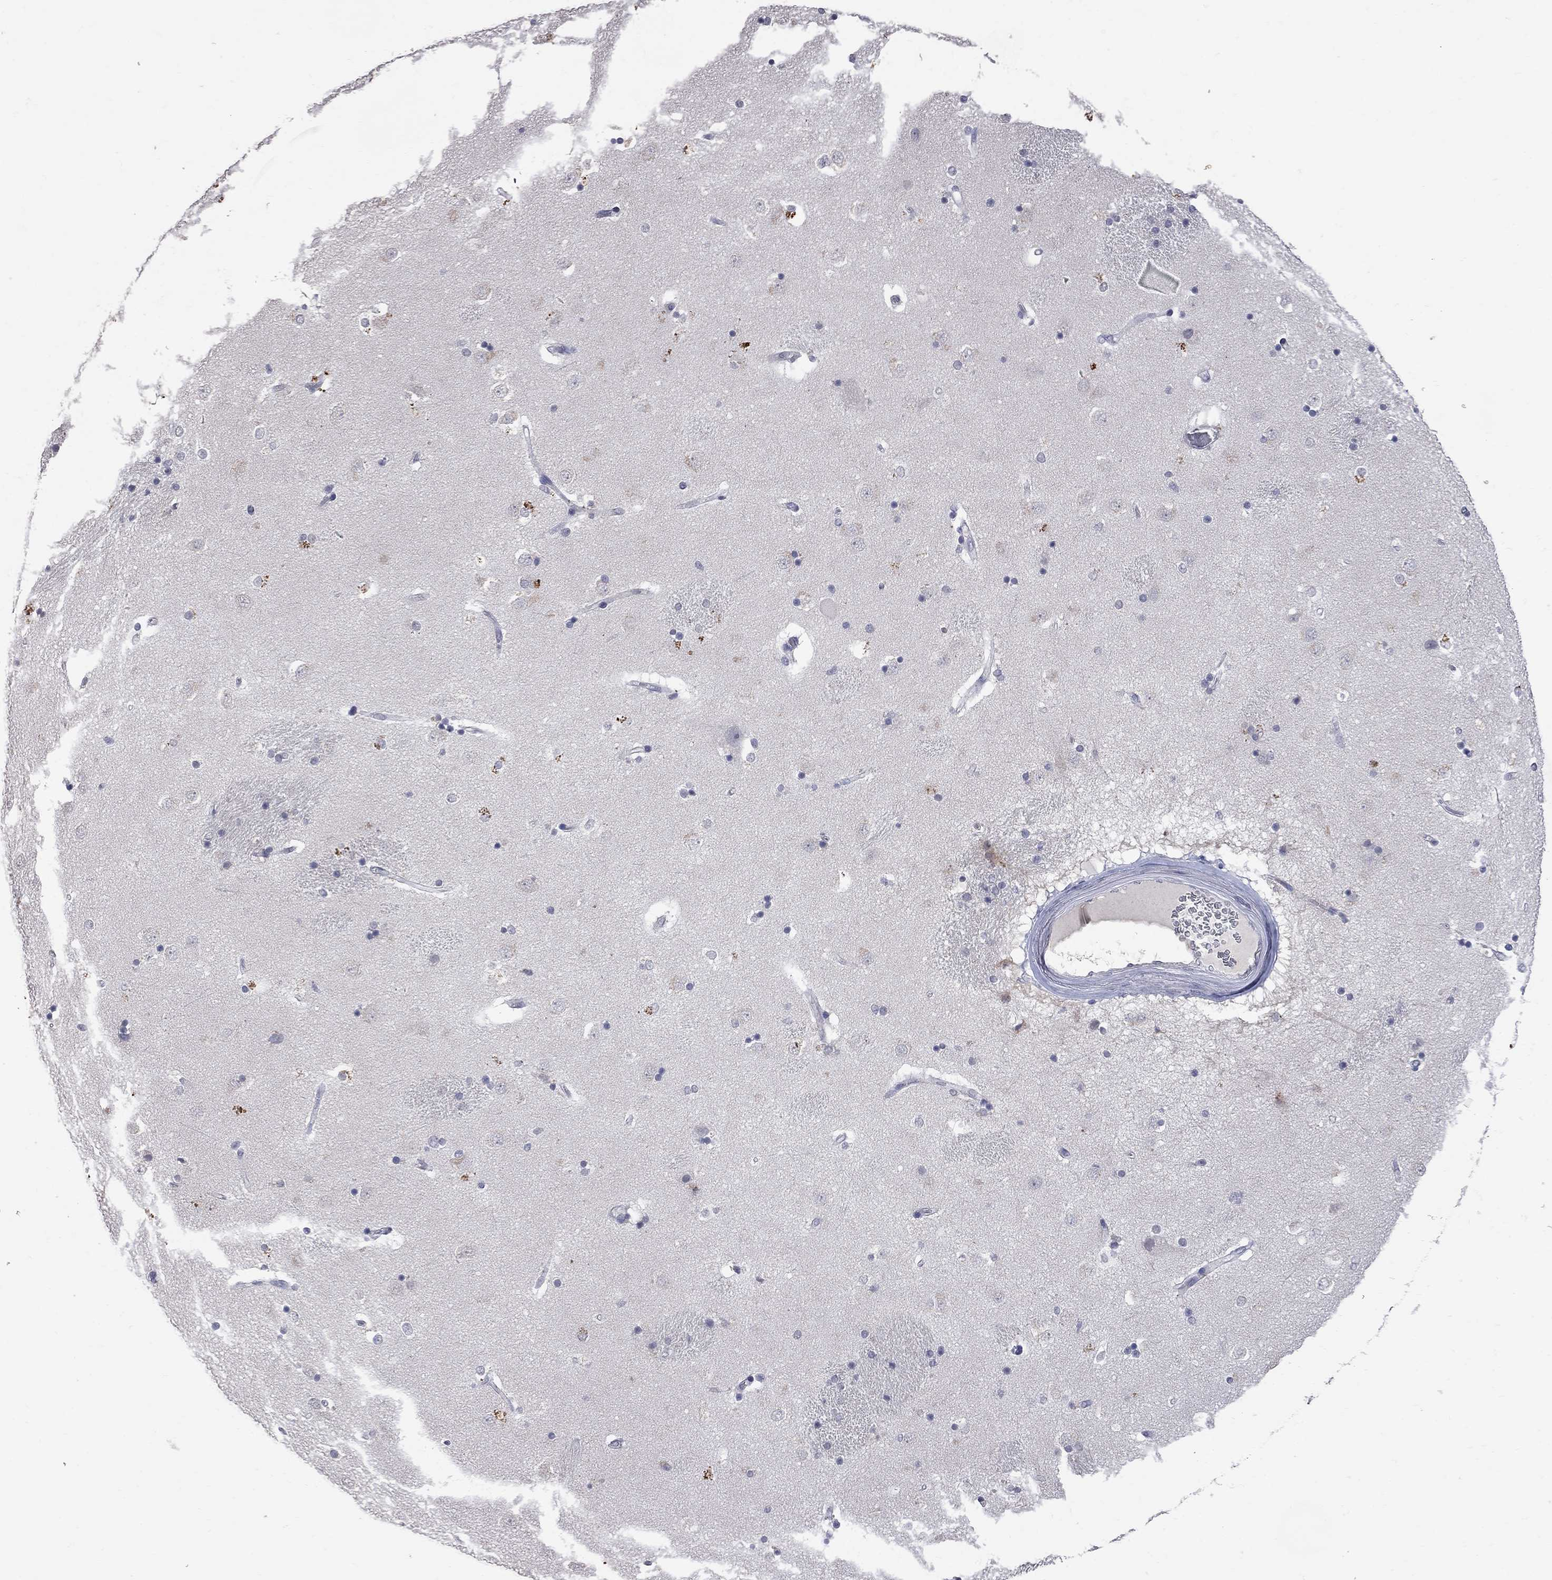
{"staining": {"intensity": "negative", "quantity": "none", "location": "none"}, "tissue": "caudate", "cell_type": "Glial cells", "image_type": "normal", "snomed": [{"axis": "morphology", "description": "Normal tissue, NOS"}, {"axis": "topography", "description": "Lateral ventricle wall"}], "caption": "Histopathology image shows no significant protein staining in glial cells of benign caudate.", "gene": "NOS2", "patient": {"sex": "male", "age": 51}}